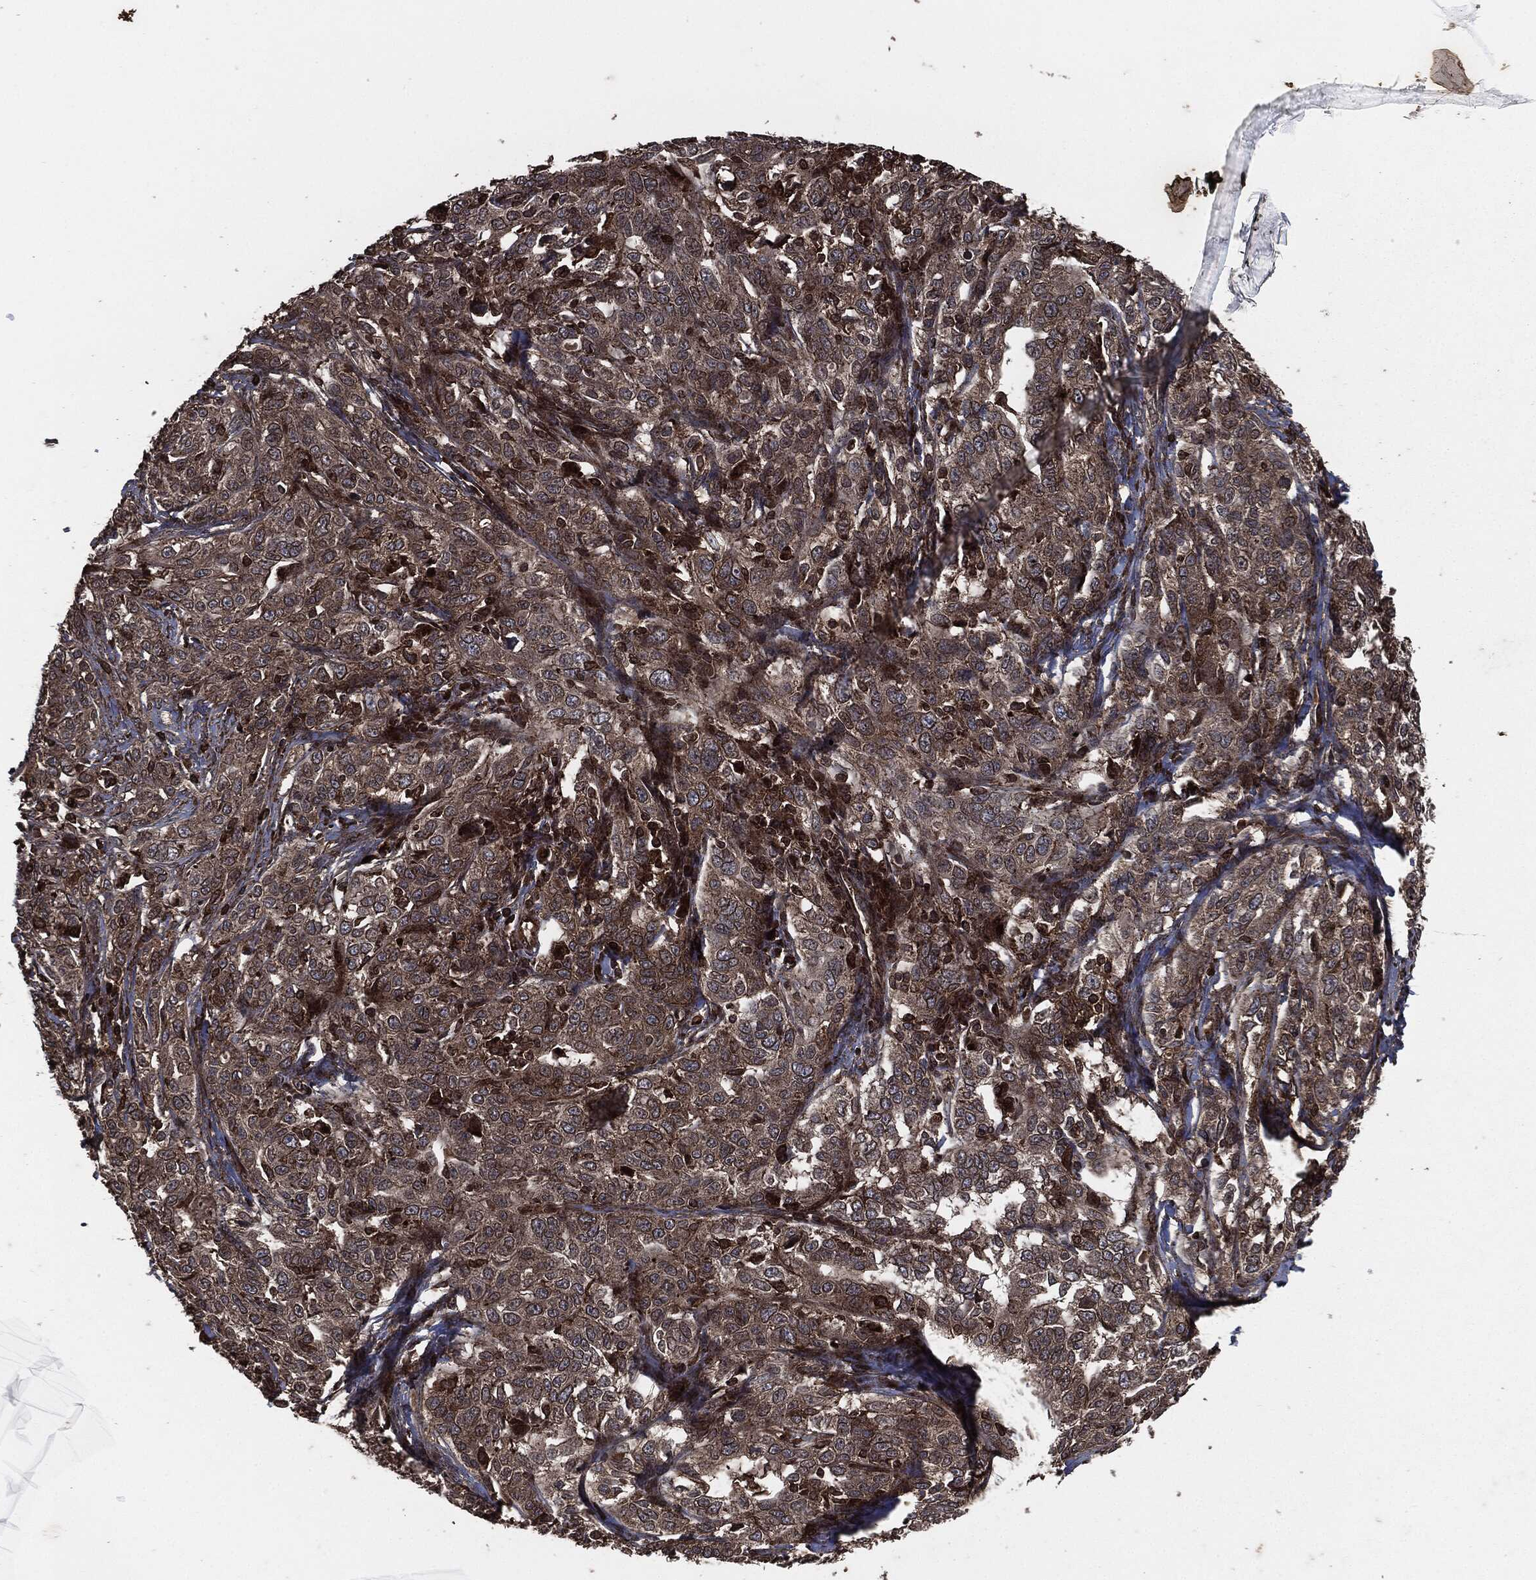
{"staining": {"intensity": "moderate", "quantity": "25%-75%", "location": "cytoplasmic/membranous"}, "tissue": "ovarian cancer", "cell_type": "Tumor cells", "image_type": "cancer", "snomed": [{"axis": "morphology", "description": "Cystadenocarcinoma, serous, NOS"}, {"axis": "topography", "description": "Ovary"}], "caption": "Approximately 25%-75% of tumor cells in human ovarian cancer (serous cystadenocarcinoma) reveal moderate cytoplasmic/membranous protein staining as visualized by brown immunohistochemical staining.", "gene": "IFIT1", "patient": {"sex": "female", "age": 71}}